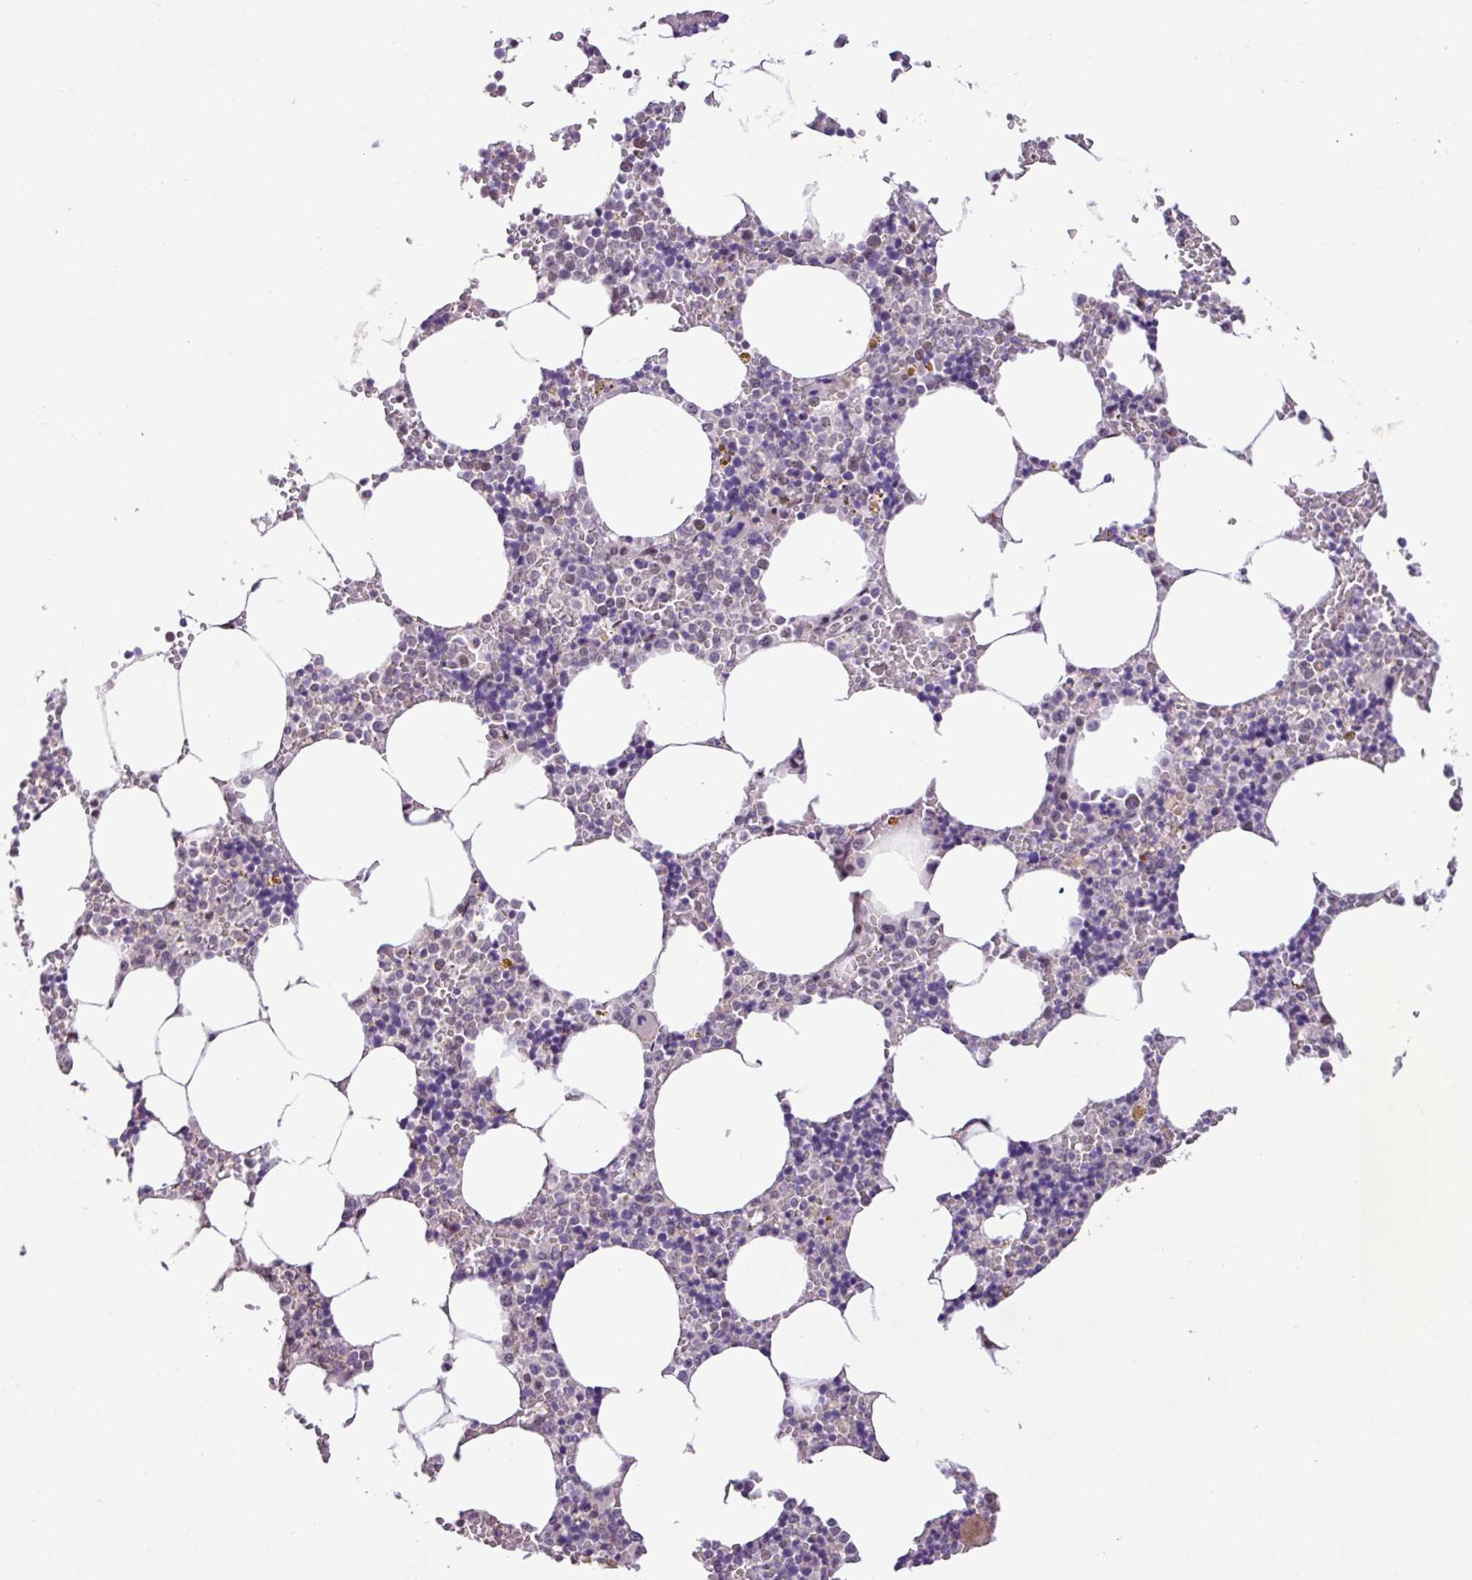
{"staining": {"intensity": "negative", "quantity": "none", "location": "none"}, "tissue": "bone marrow", "cell_type": "Hematopoietic cells", "image_type": "normal", "snomed": [{"axis": "morphology", "description": "Normal tissue, NOS"}, {"axis": "topography", "description": "Bone marrow"}], "caption": "Bone marrow stained for a protein using immunohistochemistry (IHC) reveals no positivity hematopoietic cells.", "gene": "YLPM1", "patient": {"sex": "male", "age": 70}}